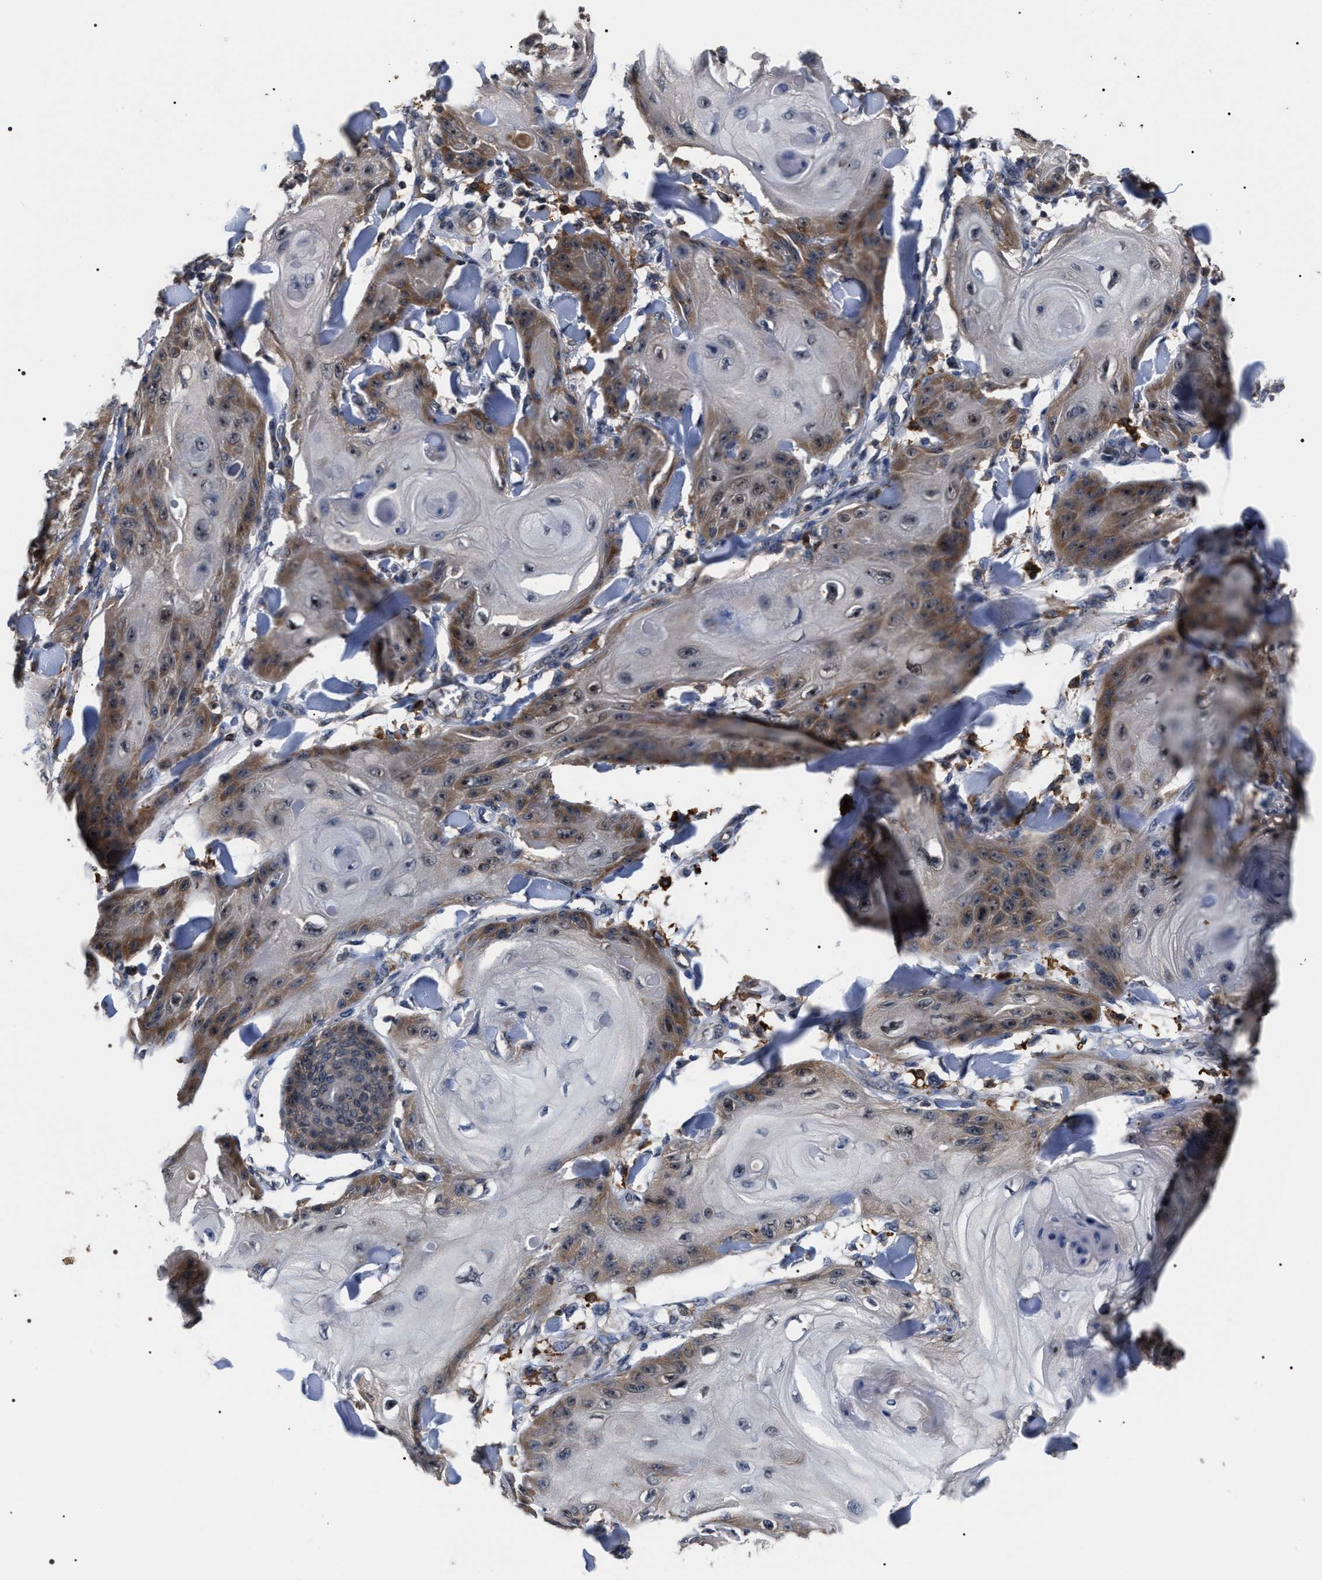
{"staining": {"intensity": "moderate", "quantity": "<25%", "location": "cytoplasmic/membranous,nuclear"}, "tissue": "skin cancer", "cell_type": "Tumor cells", "image_type": "cancer", "snomed": [{"axis": "morphology", "description": "Squamous cell carcinoma, NOS"}, {"axis": "topography", "description": "Skin"}], "caption": "Brown immunohistochemical staining in human skin squamous cell carcinoma exhibits moderate cytoplasmic/membranous and nuclear staining in about <25% of tumor cells.", "gene": "UPF3A", "patient": {"sex": "male", "age": 74}}